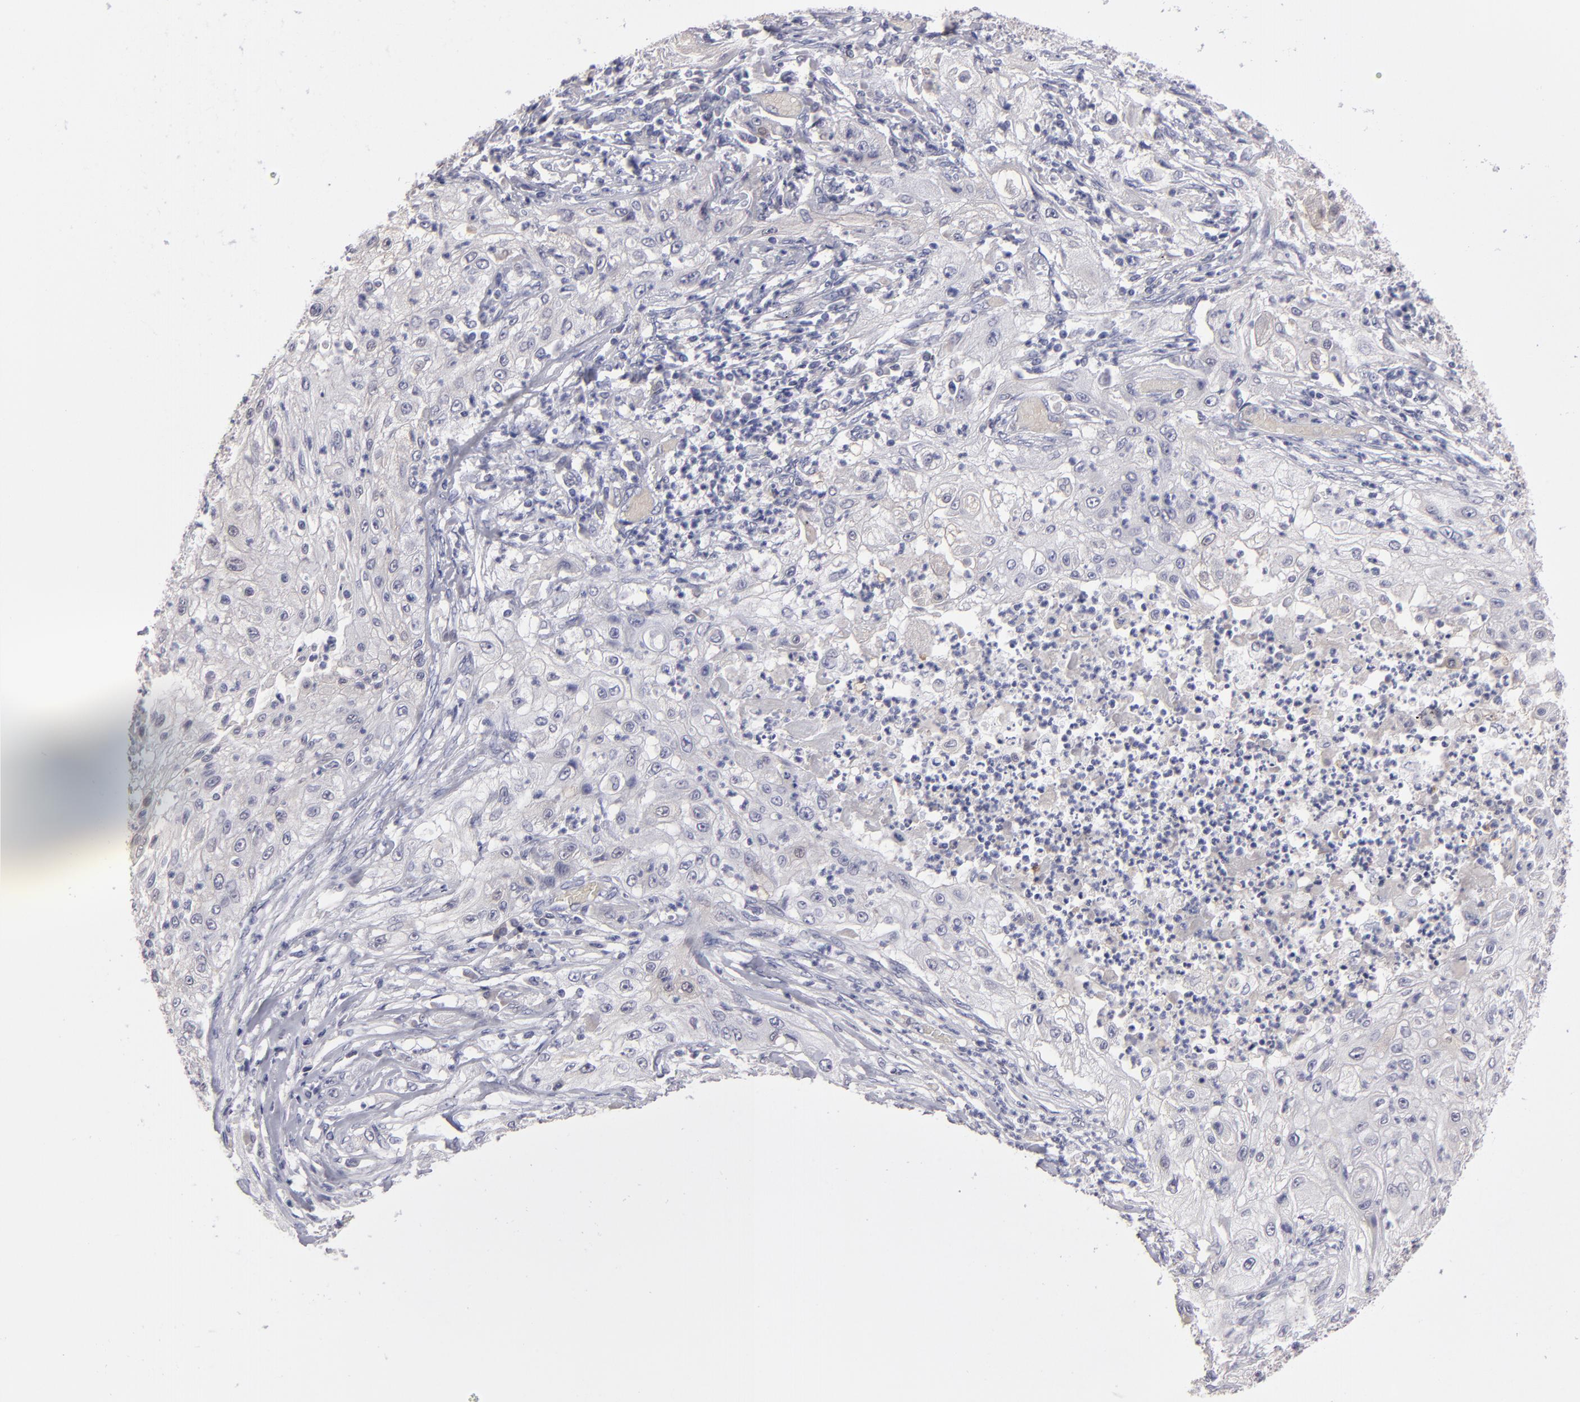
{"staining": {"intensity": "negative", "quantity": "none", "location": "none"}, "tissue": "lung cancer", "cell_type": "Tumor cells", "image_type": "cancer", "snomed": [{"axis": "morphology", "description": "Inflammation, NOS"}, {"axis": "morphology", "description": "Squamous cell carcinoma, NOS"}, {"axis": "topography", "description": "Lymph node"}, {"axis": "topography", "description": "Soft tissue"}, {"axis": "topography", "description": "Lung"}], "caption": "IHC micrograph of lung cancer stained for a protein (brown), which reveals no expression in tumor cells.", "gene": "ITIH4", "patient": {"sex": "male", "age": 66}}